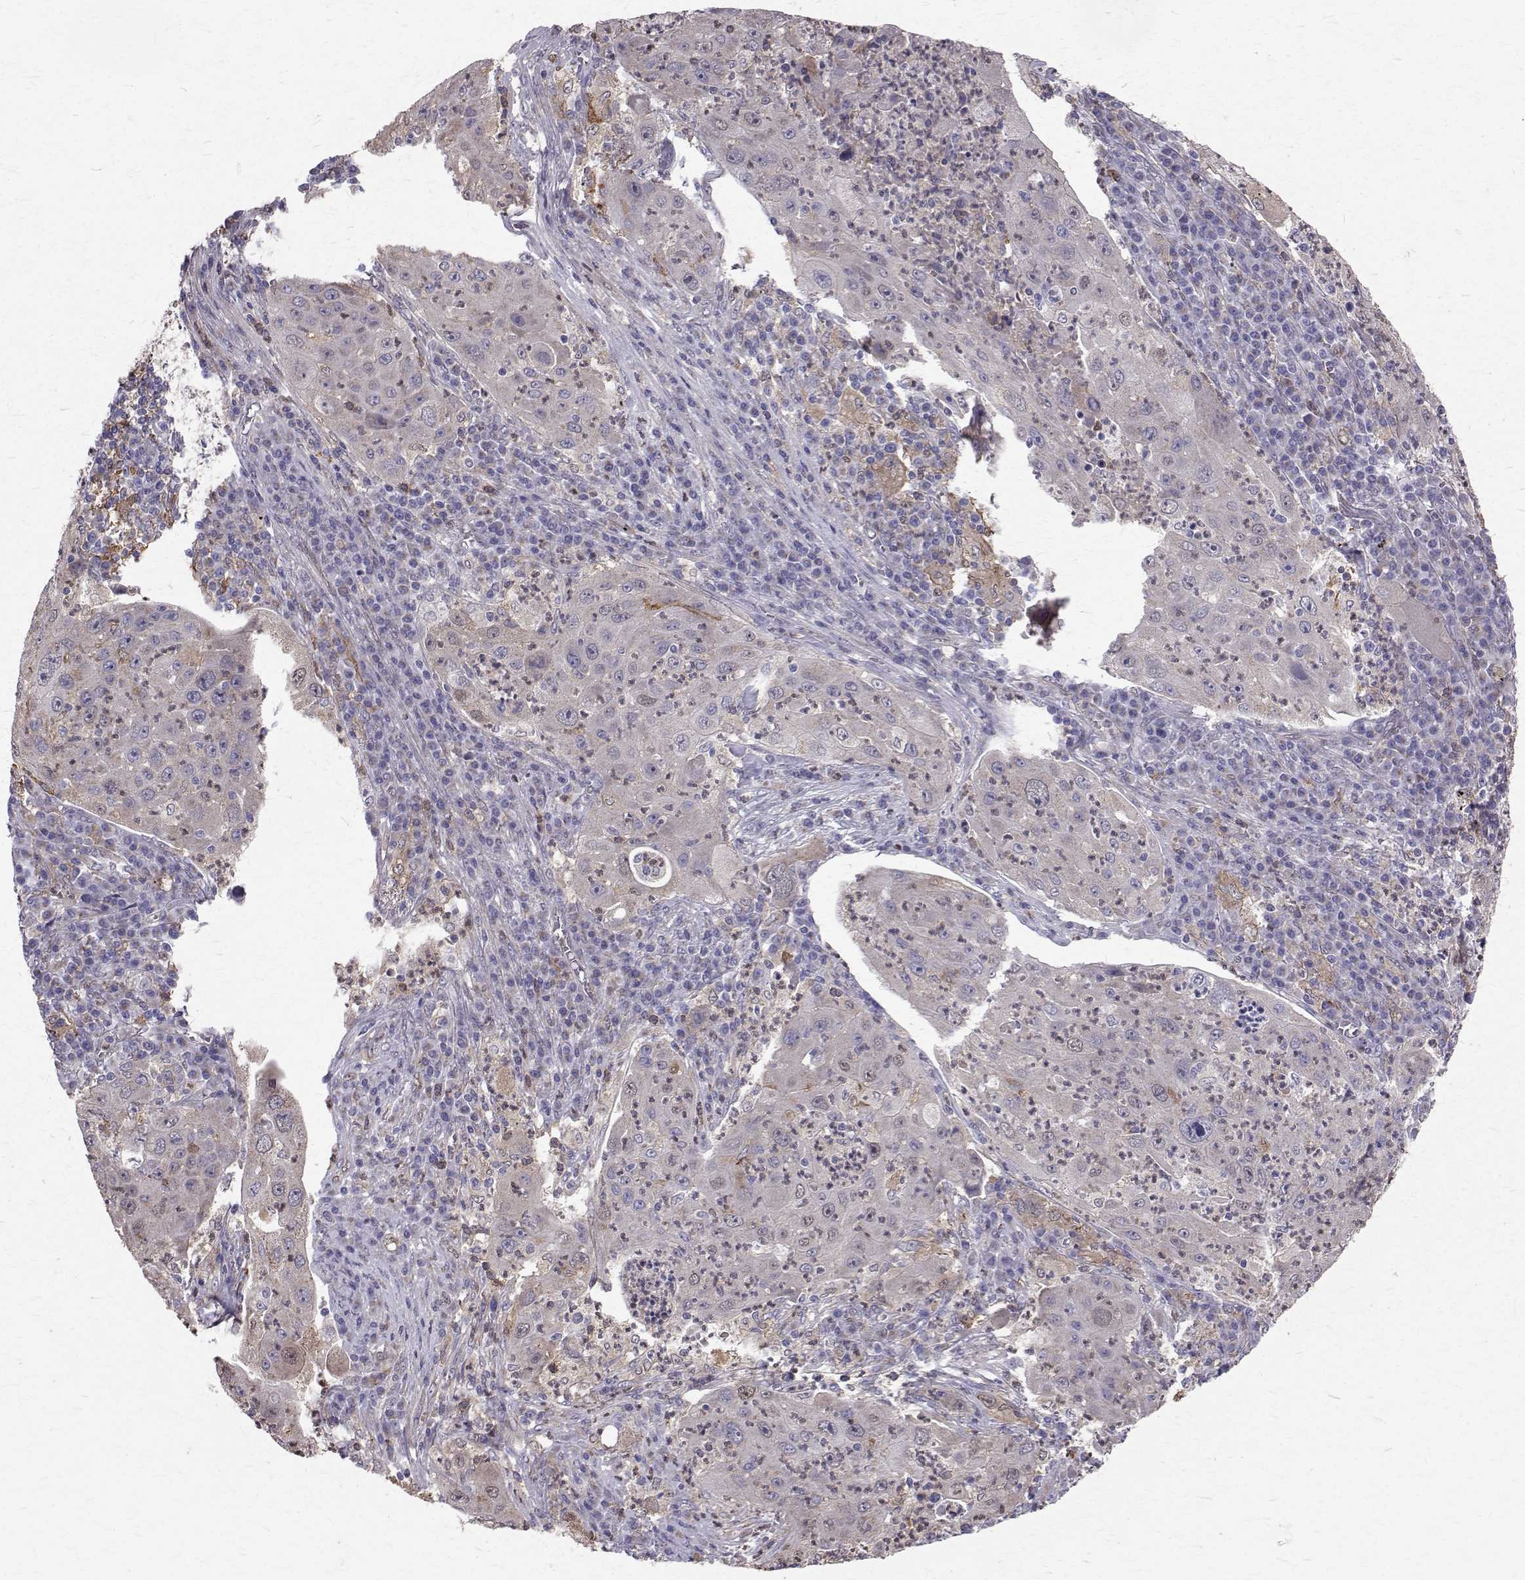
{"staining": {"intensity": "negative", "quantity": "none", "location": "none"}, "tissue": "lung cancer", "cell_type": "Tumor cells", "image_type": "cancer", "snomed": [{"axis": "morphology", "description": "Squamous cell carcinoma, NOS"}, {"axis": "topography", "description": "Lung"}], "caption": "Lung squamous cell carcinoma stained for a protein using immunohistochemistry demonstrates no positivity tumor cells.", "gene": "CCDC89", "patient": {"sex": "female", "age": 59}}